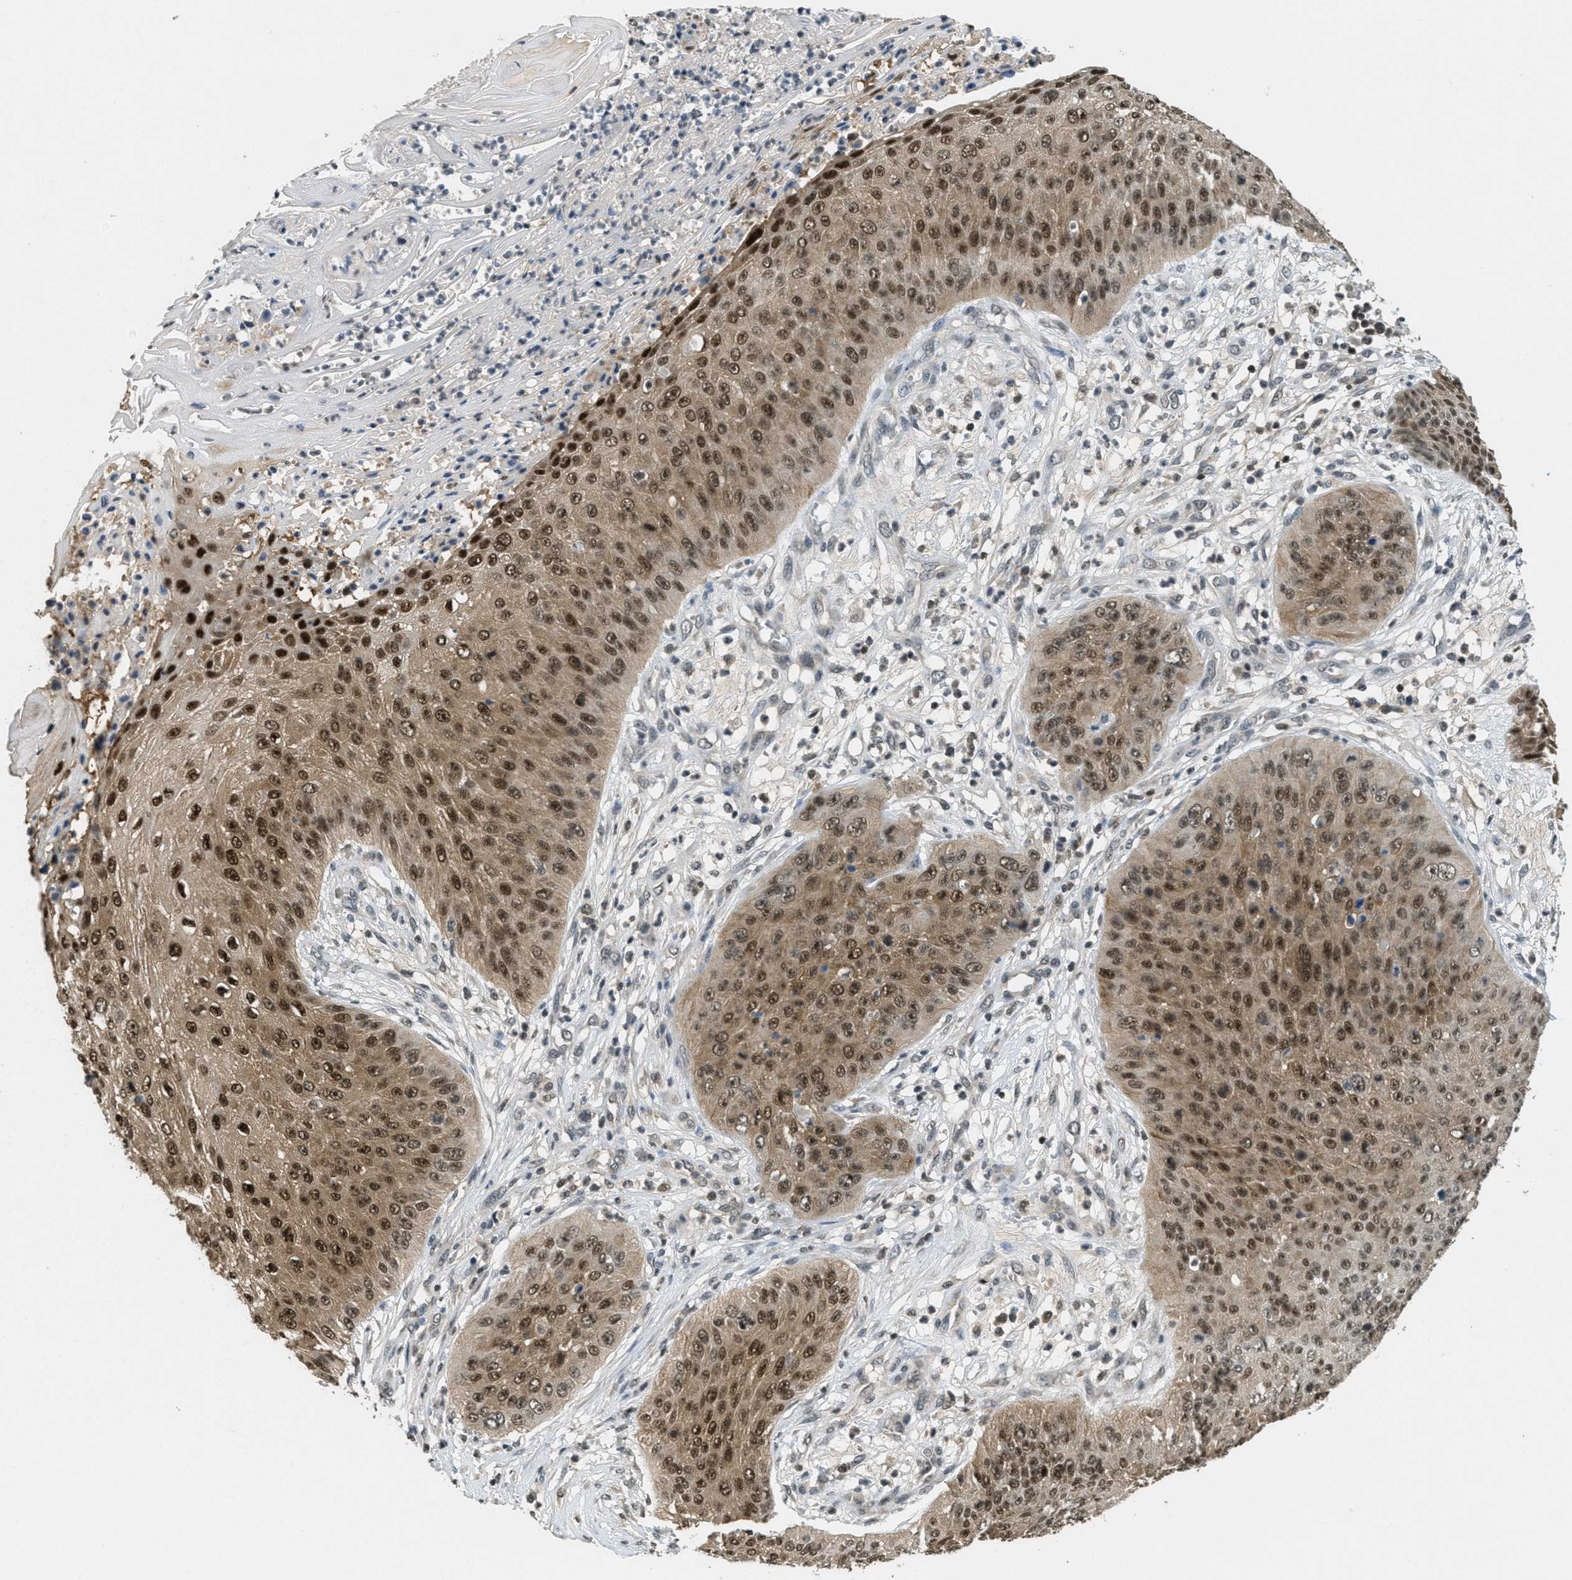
{"staining": {"intensity": "strong", "quantity": ">75%", "location": "cytoplasmic/membranous,nuclear"}, "tissue": "skin cancer", "cell_type": "Tumor cells", "image_type": "cancer", "snomed": [{"axis": "morphology", "description": "Squamous cell carcinoma, NOS"}, {"axis": "topography", "description": "Skin"}], "caption": "Immunohistochemical staining of skin cancer reveals strong cytoplasmic/membranous and nuclear protein staining in approximately >75% of tumor cells.", "gene": "DNAJB1", "patient": {"sex": "female", "age": 80}}